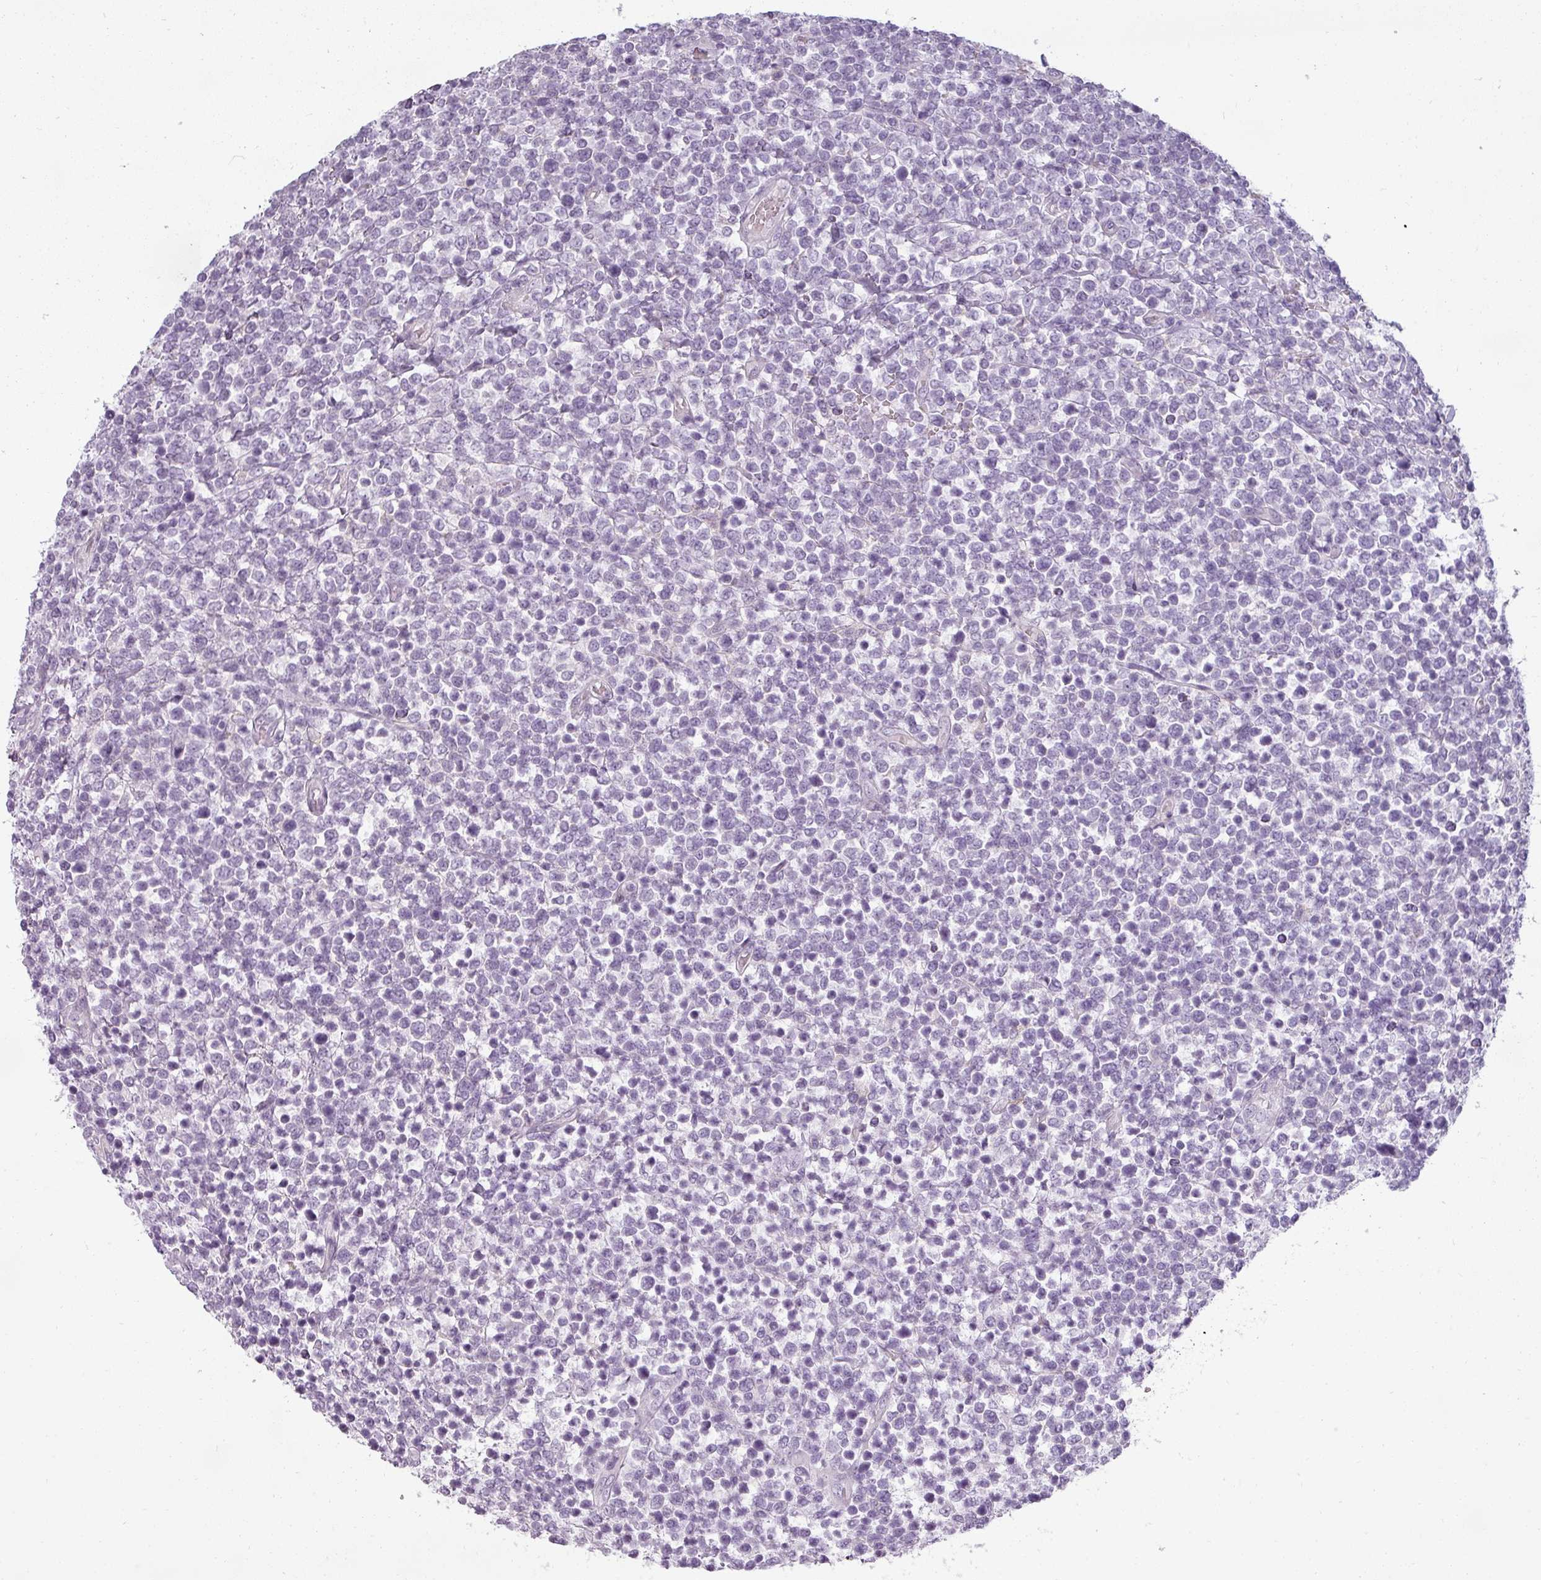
{"staining": {"intensity": "negative", "quantity": "none", "location": "none"}, "tissue": "lymphoma", "cell_type": "Tumor cells", "image_type": "cancer", "snomed": [{"axis": "morphology", "description": "Malignant lymphoma, non-Hodgkin's type, High grade"}, {"axis": "topography", "description": "Soft tissue"}], "caption": "Image shows no protein expression in tumor cells of malignant lymphoma, non-Hodgkin's type (high-grade) tissue.", "gene": "ASB1", "patient": {"sex": "female", "age": 56}}